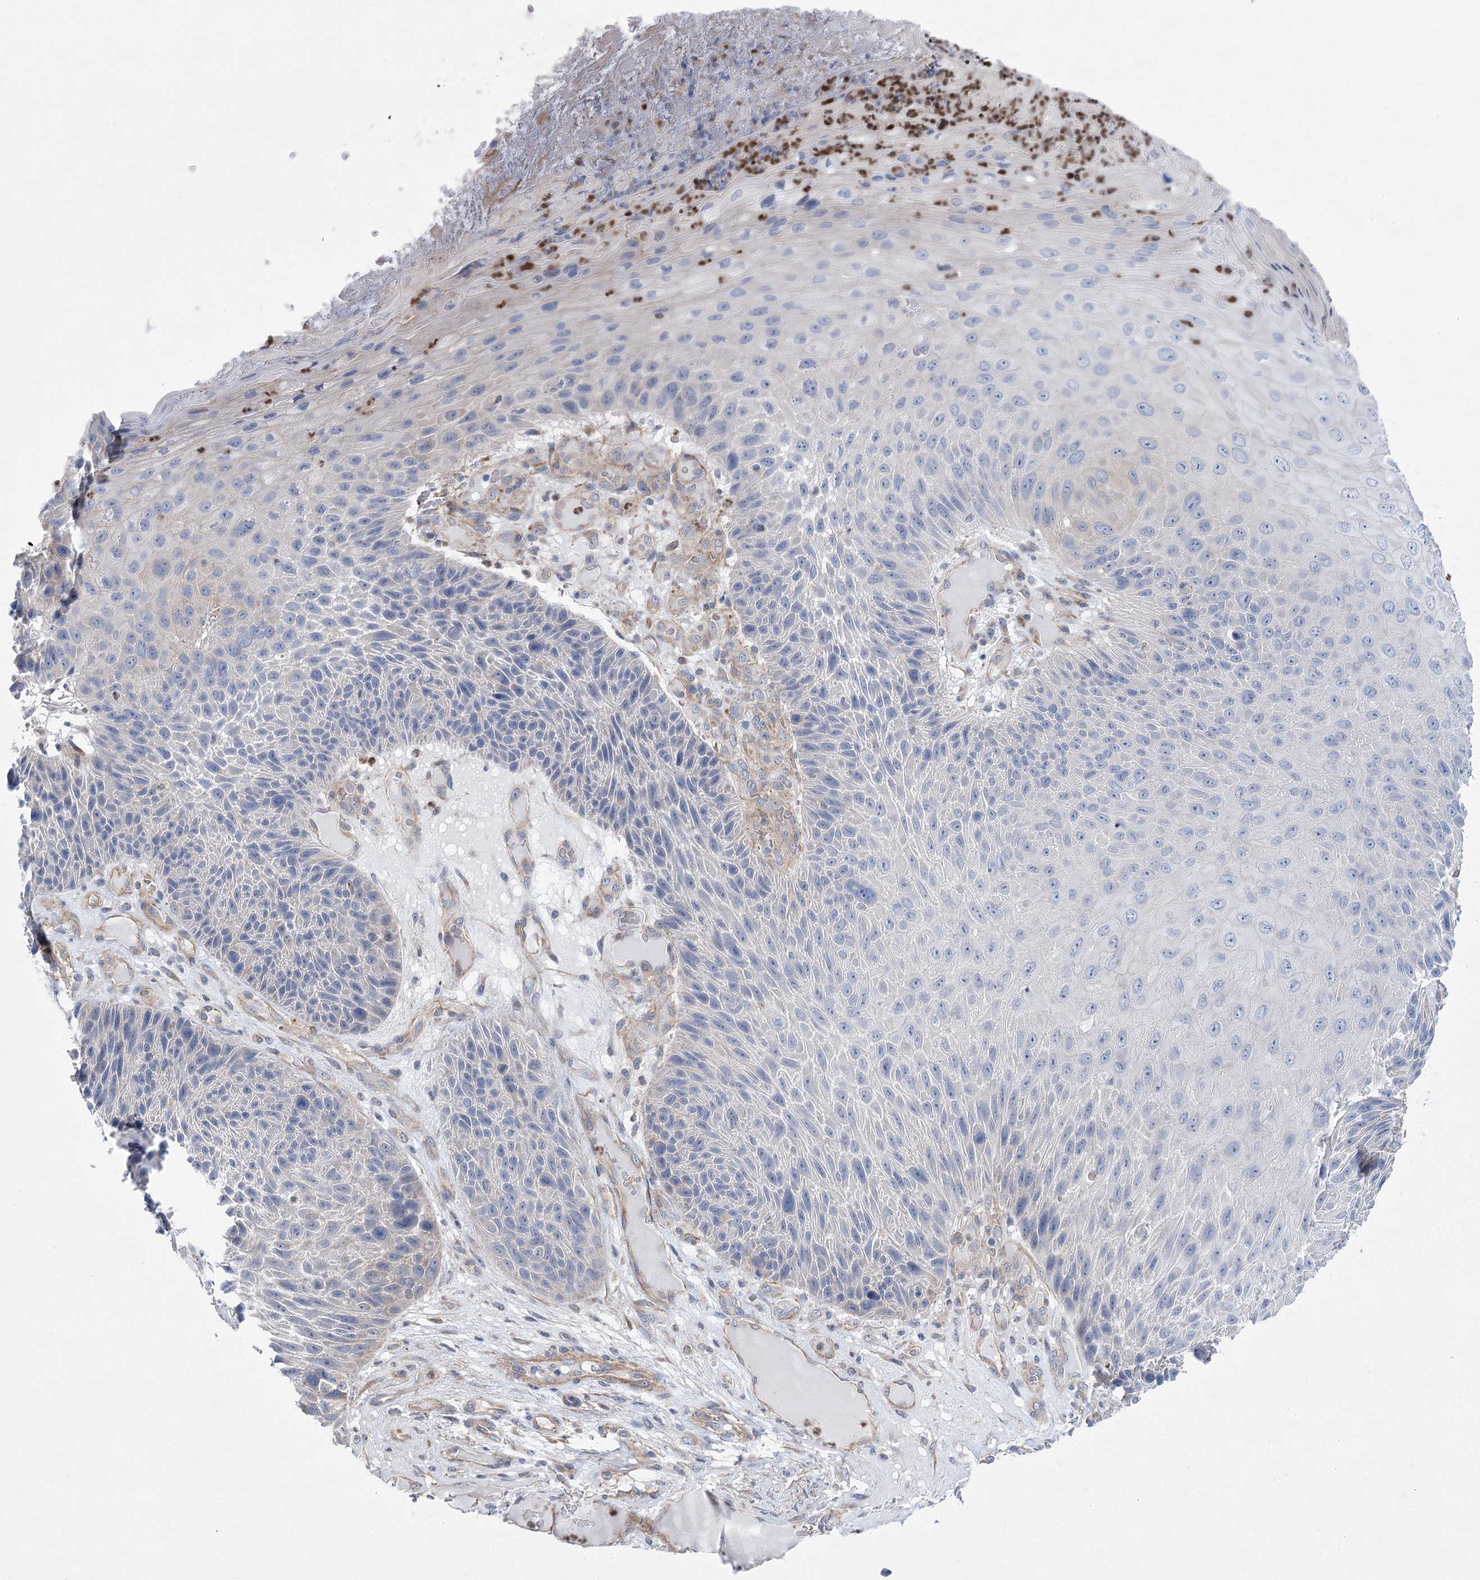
{"staining": {"intensity": "negative", "quantity": "none", "location": "none"}, "tissue": "skin cancer", "cell_type": "Tumor cells", "image_type": "cancer", "snomed": [{"axis": "morphology", "description": "Squamous cell carcinoma, NOS"}, {"axis": "topography", "description": "Skin"}], "caption": "Human squamous cell carcinoma (skin) stained for a protein using IHC reveals no staining in tumor cells.", "gene": "THAP6", "patient": {"sex": "female", "age": 88}}